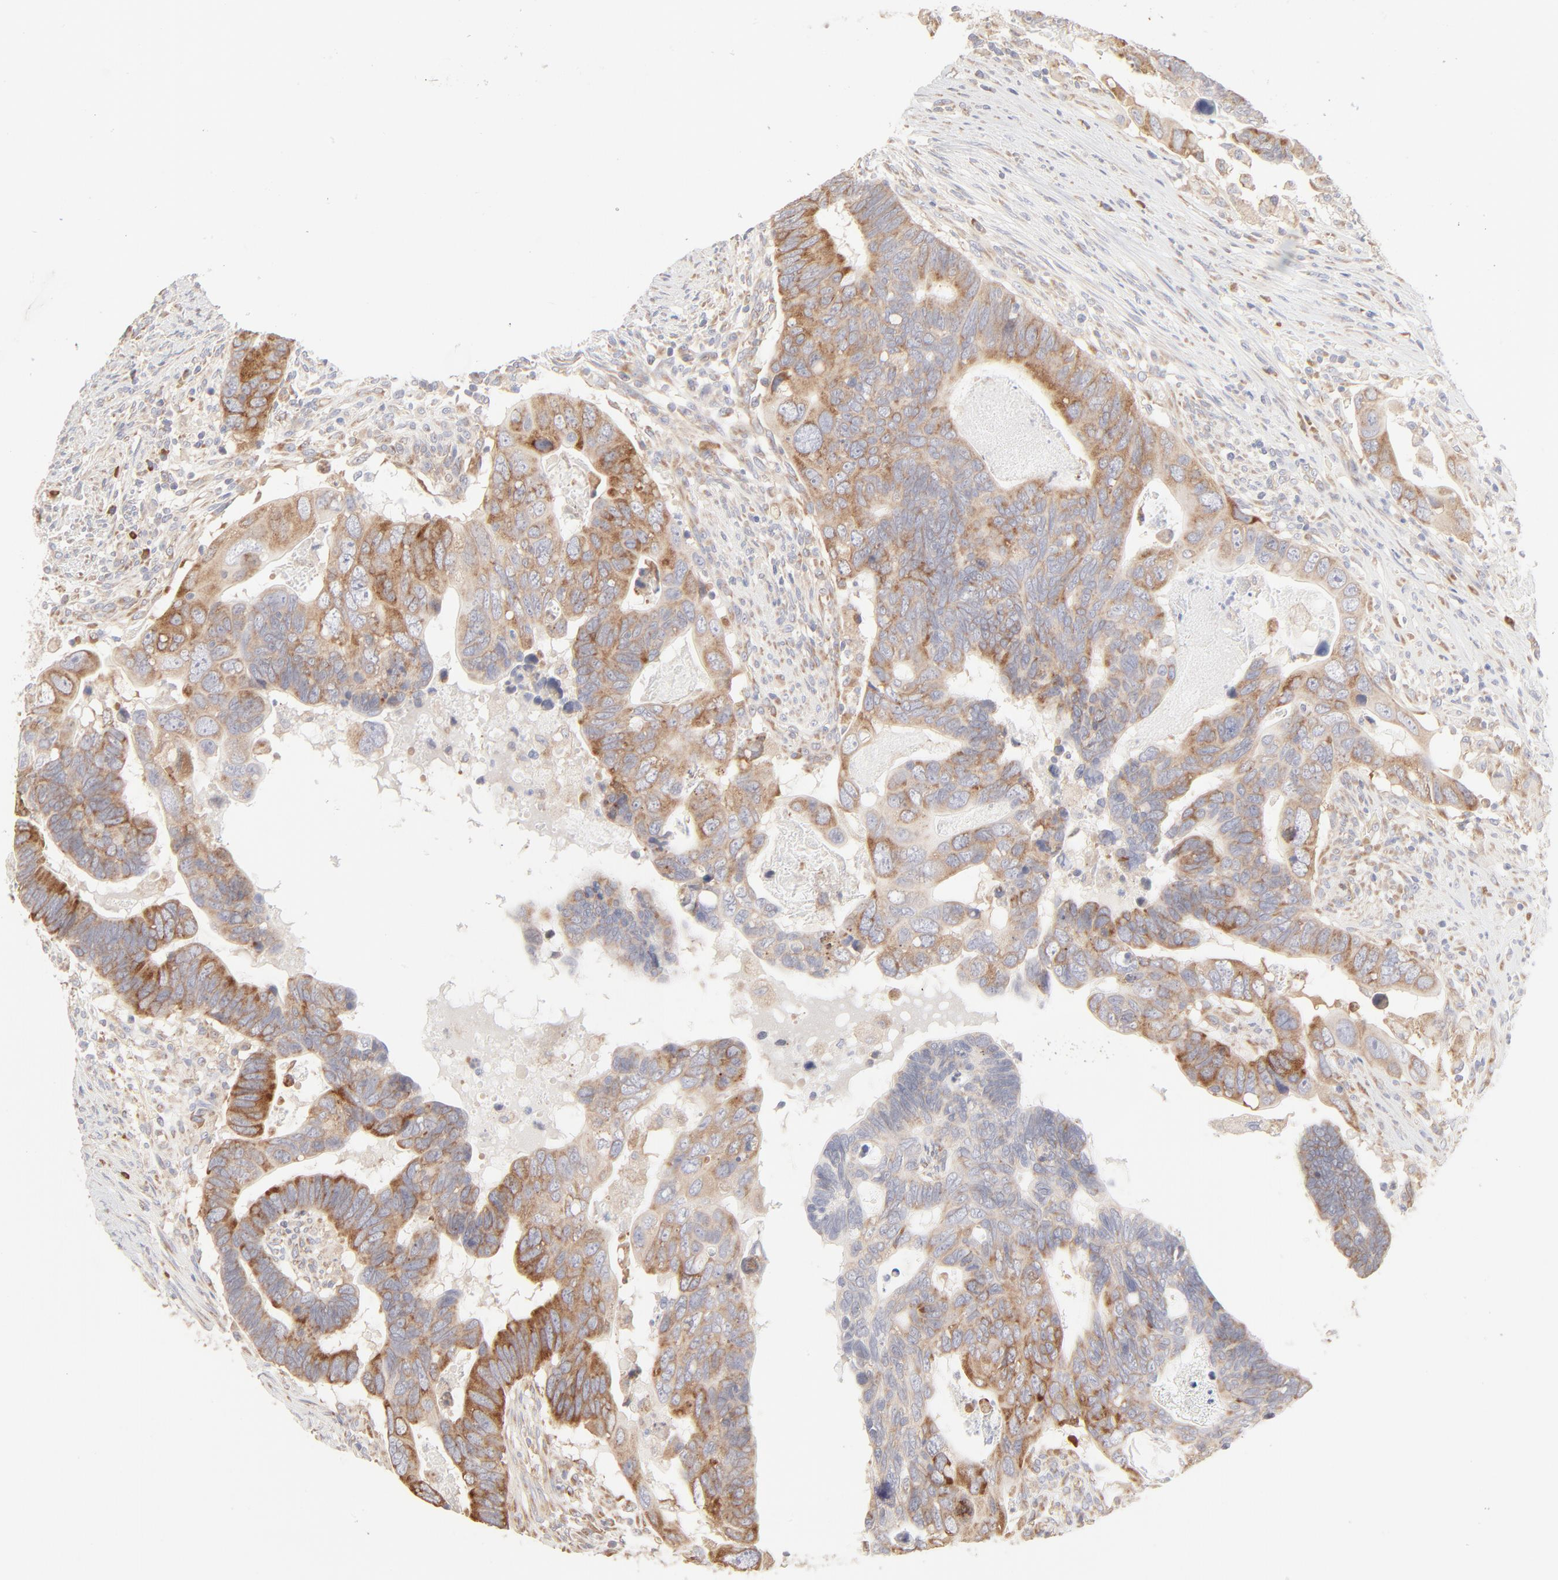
{"staining": {"intensity": "moderate", "quantity": ">75%", "location": "cytoplasmic/membranous"}, "tissue": "colorectal cancer", "cell_type": "Tumor cells", "image_type": "cancer", "snomed": [{"axis": "morphology", "description": "Adenocarcinoma, NOS"}, {"axis": "topography", "description": "Rectum"}], "caption": "Protein expression analysis of adenocarcinoma (colorectal) demonstrates moderate cytoplasmic/membranous positivity in approximately >75% of tumor cells. Nuclei are stained in blue.", "gene": "RPS21", "patient": {"sex": "male", "age": 53}}